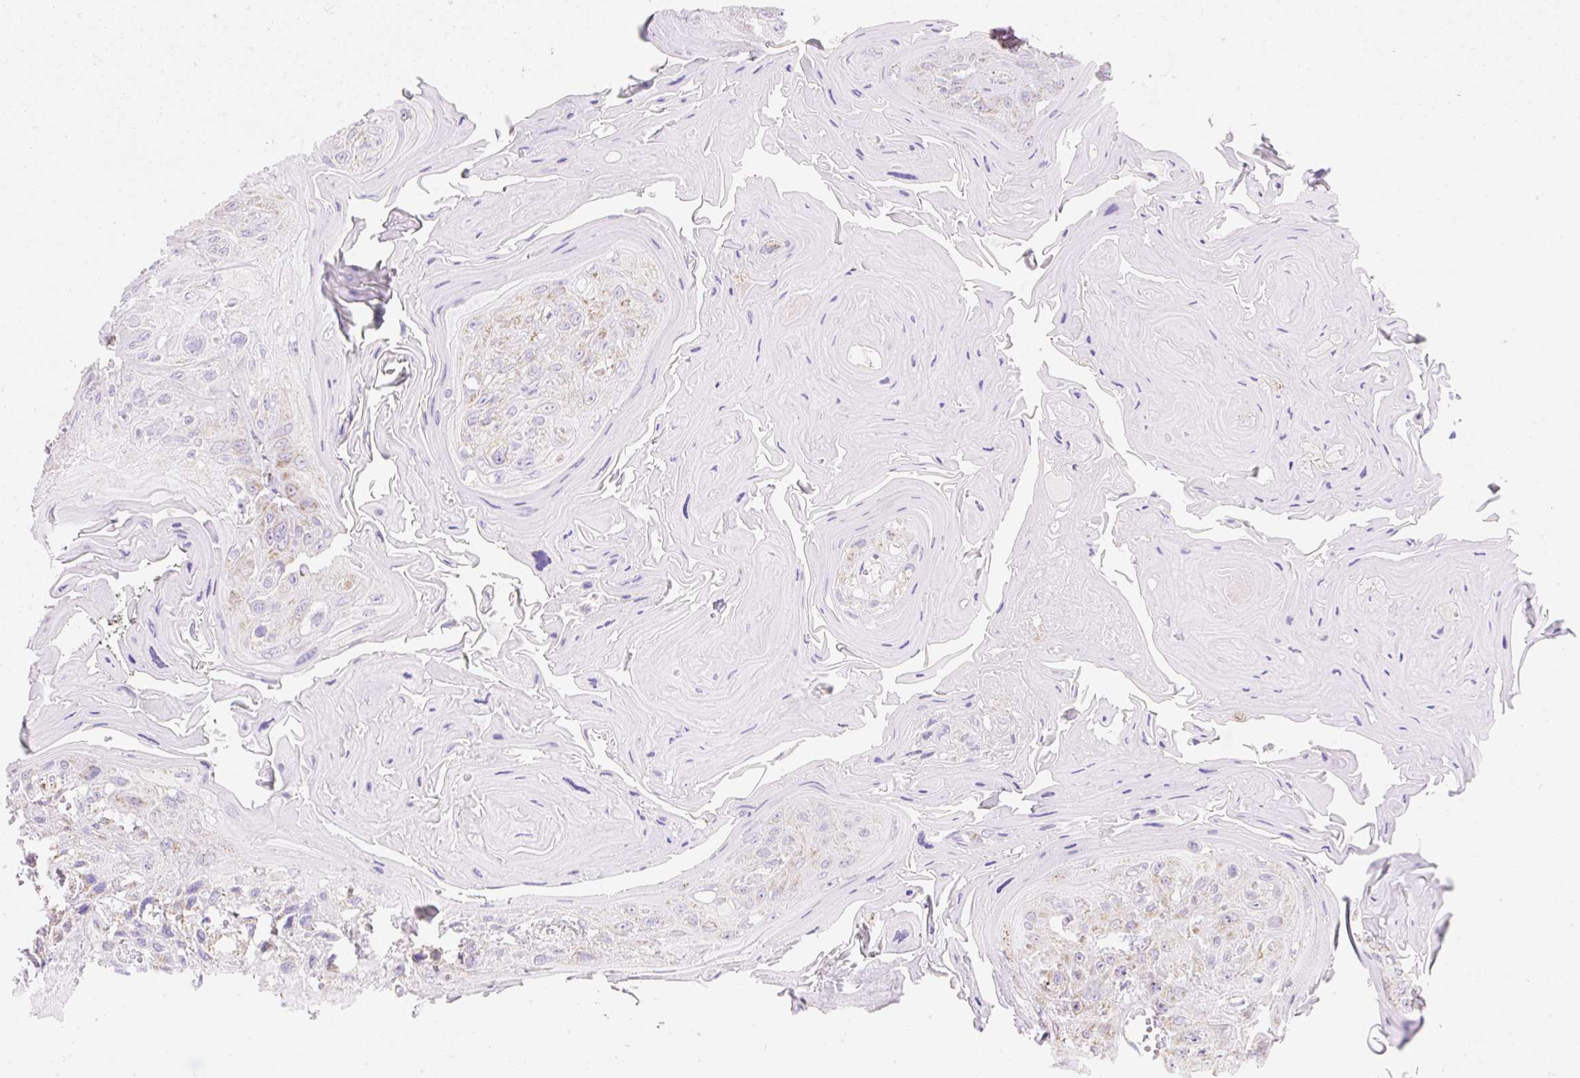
{"staining": {"intensity": "weak", "quantity": "25%-75%", "location": "cytoplasmic/membranous"}, "tissue": "head and neck cancer", "cell_type": "Tumor cells", "image_type": "cancer", "snomed": [{"axis": "morphology", "description": "Squamous cell carcinoma, NOS"}, {"axis": "topography", "description": "Head-Neck"}], "caption": "Immunohistochemistry (IHC) (DAB (3,3'-diaminobenzidine)) staining of human head and neck cancer (squamous cell carcinoma) displays weak cytoplasmic/membranous protein positivity in about 25%-75% of tumor cells.", "gene": "DAAM2", "patient": {"sex": "female", "age": 59}}